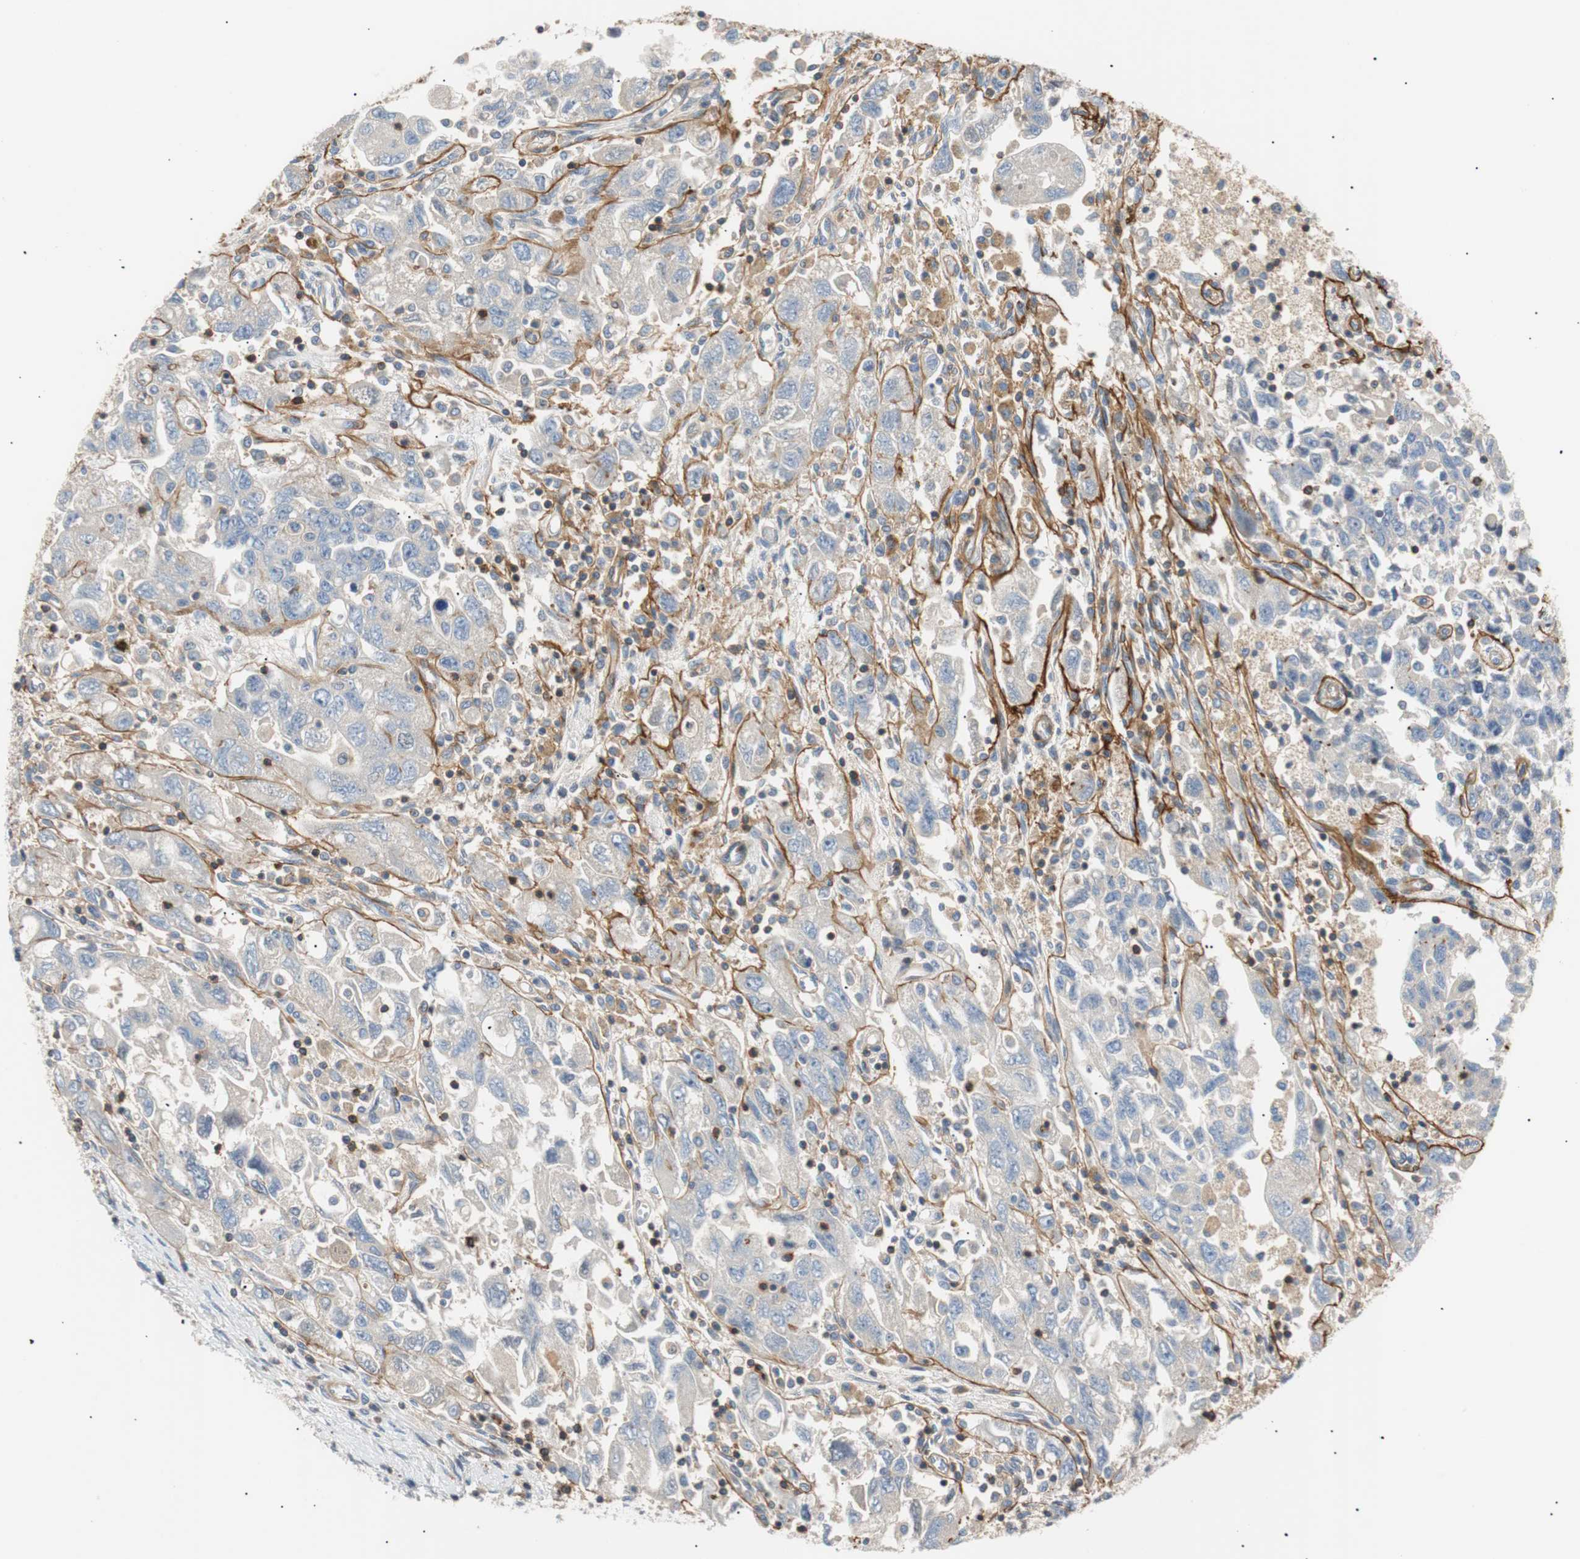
{"staining": {"intensity": "weak", "quantity": "<25%", "location": "cytoplasmic/membranous"}, "tissue": "ovarian cancer", "cell_type": "Tumor cells", "image_type": "cancer", "snomed": [{"axis": "morphology", "description": "Carcinoma, NOS"}, {"axis": "morphology", "description": "Cystadenocarcinoma, serous, NOS"}, {"axis": "topography", "description": "Ovary"}], "caption": "Immunohistochemistry (IHC) of human ovarian carcinoma displays no expression in tumor cells. (DAB IHC, high magnification).", "gene": "TNFRSF18", "patient": {"sex": "female", "age": 69}}